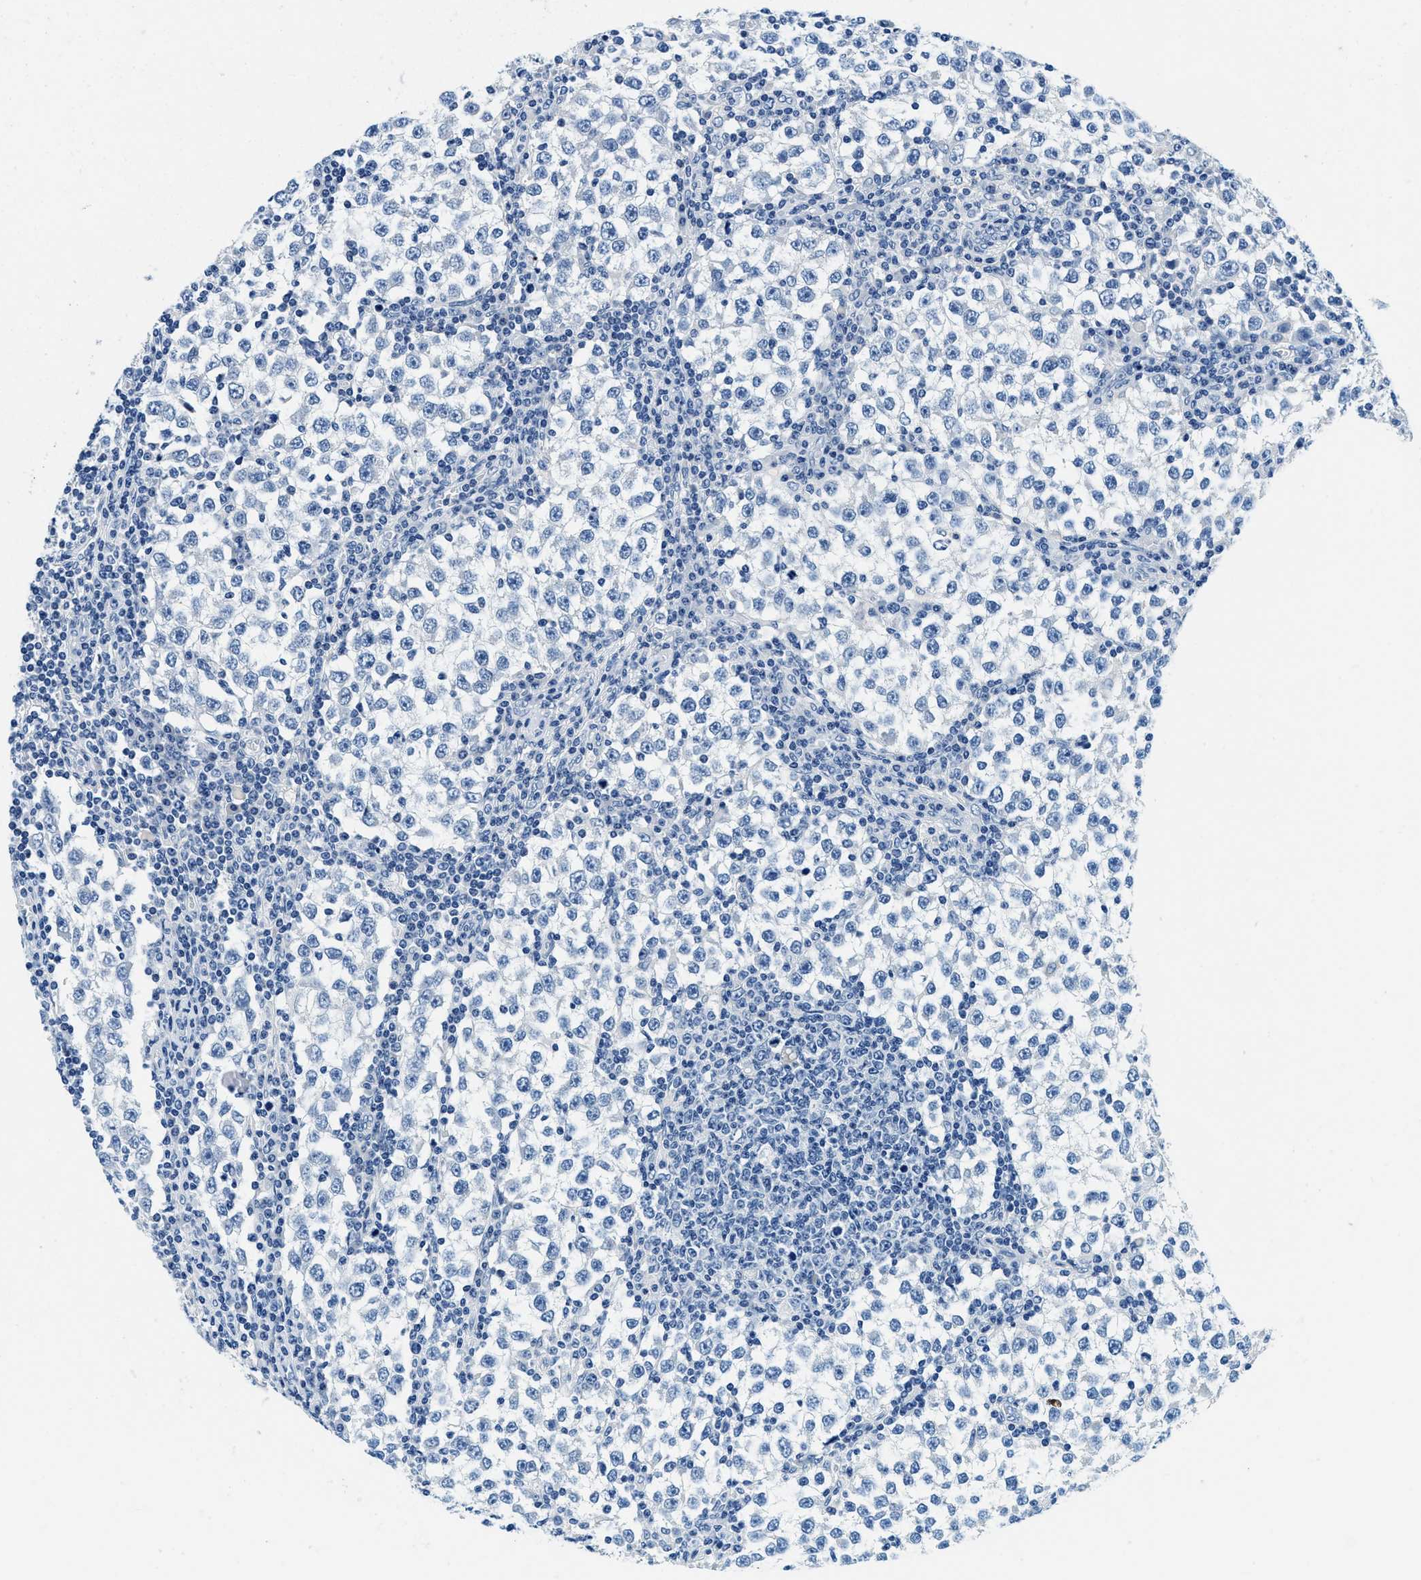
{"staining": {"intensity": "negative", "quantity": "none", "location": "none"}, "tissue": "testis cancer", "cell_type": "Tumor cells", "image_type": "cancer", "snomed": [{"axis": "morphology", "description": "Seminoma, NOS"}, {"axis": "topography", "description": "Testis"}], "caption": "Immunohistochemical staining of human seminoma (testis) displays no significant expression in tumor cells. (DAB (3,3'-diaminobenzidine) IHC, high magnification).", "gene": "GSTM3", "patient": {"sex": "male", "age": 65}}